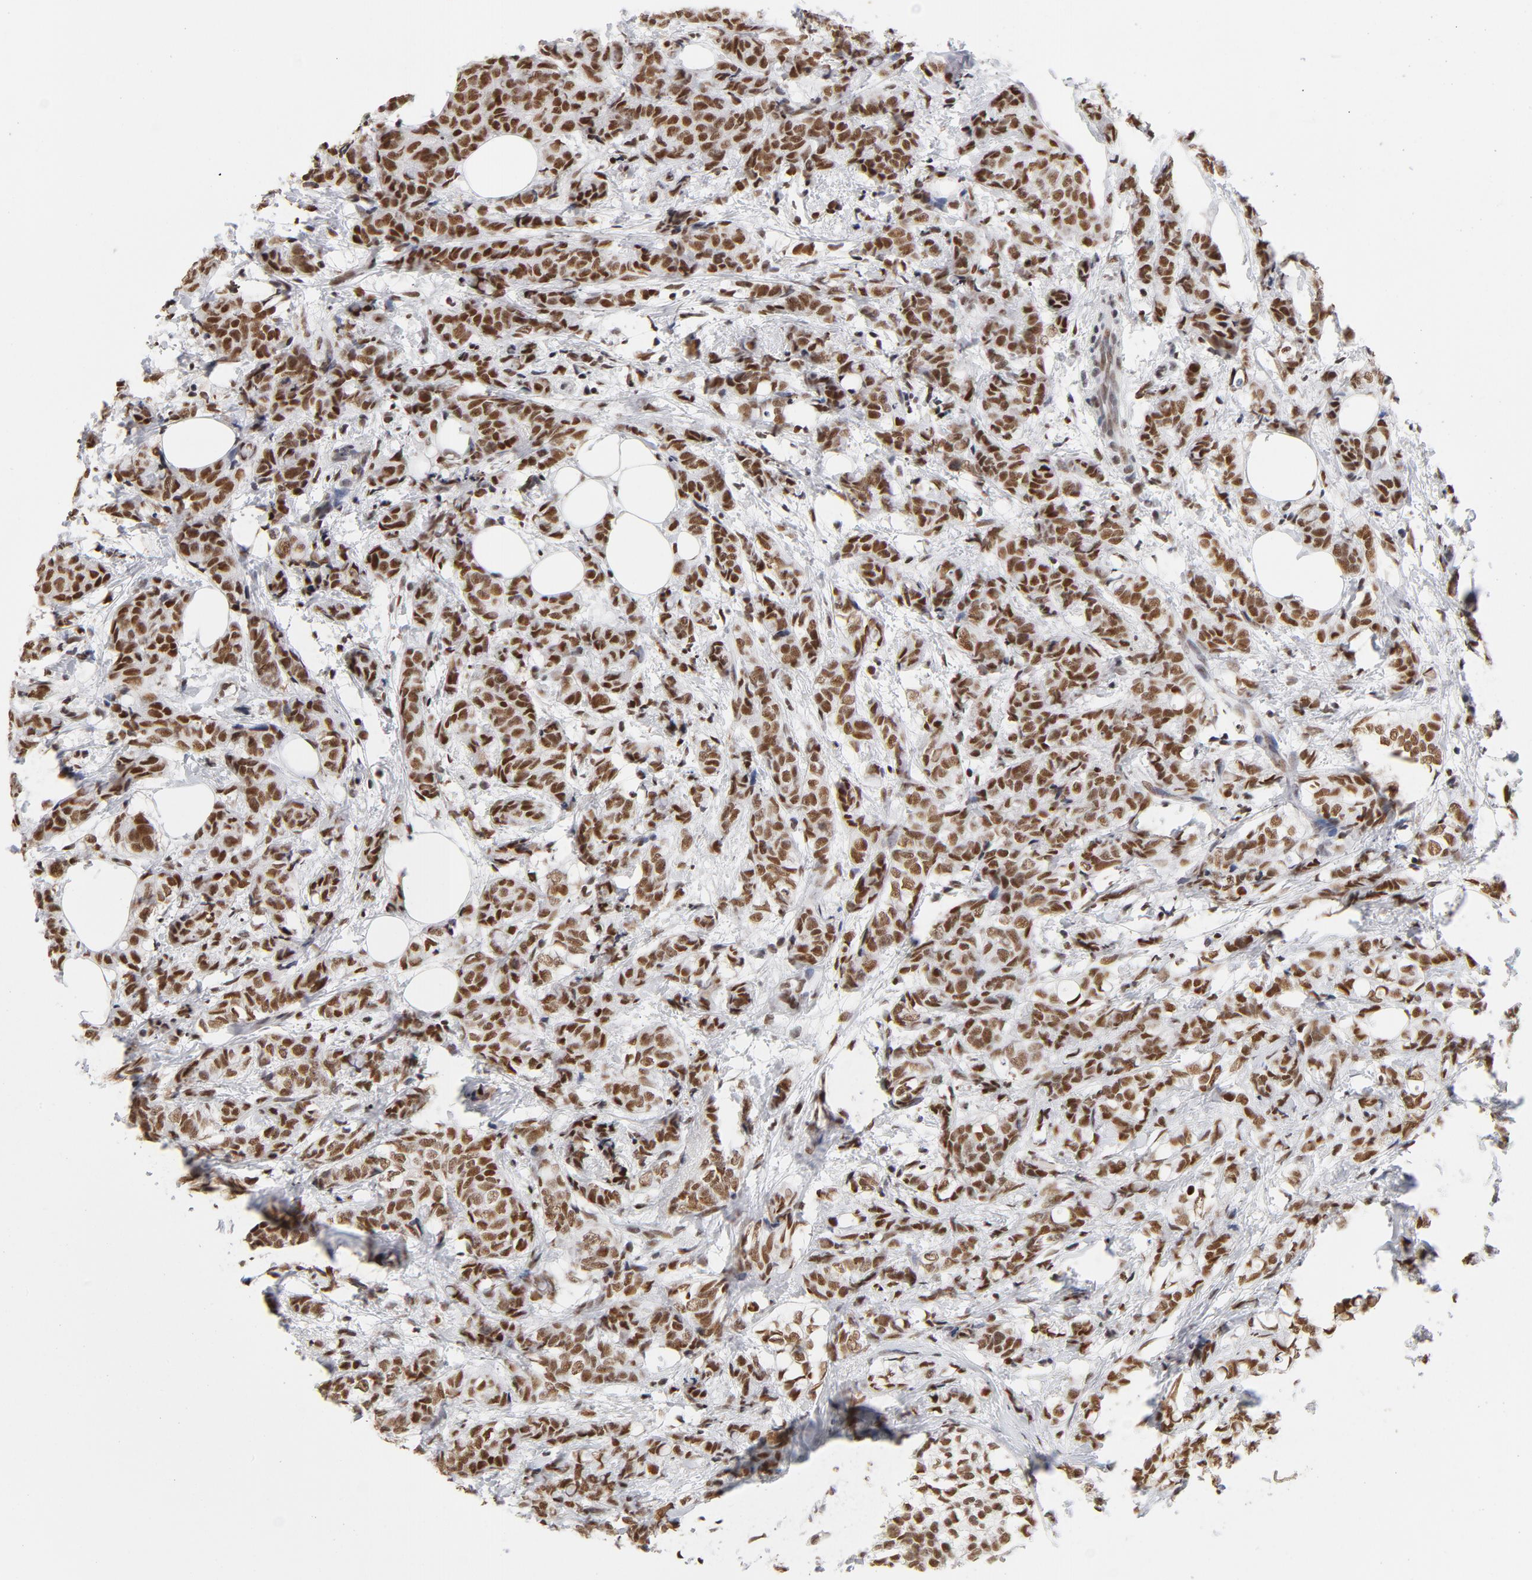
{"staining": {"intensity": "moderate", "quantity": ">75%", "location": "nuclear"}, "tissue": "breast cancer", "cell_type": "Tumor cells", "image_type": "cancer", "snomed": [{"axis": "morphology", "description": "Lobular carcinoma"}, {"axis": "topography", "description": "Breast"}], "caption": "Human lobular carcinoma (breast) stained with a brown dye exhibits moderate nuclear positive expression in about >75% of tumor cells.", "gene": "TP53BP1", "patient": {"sex": "female", "age": 60}}